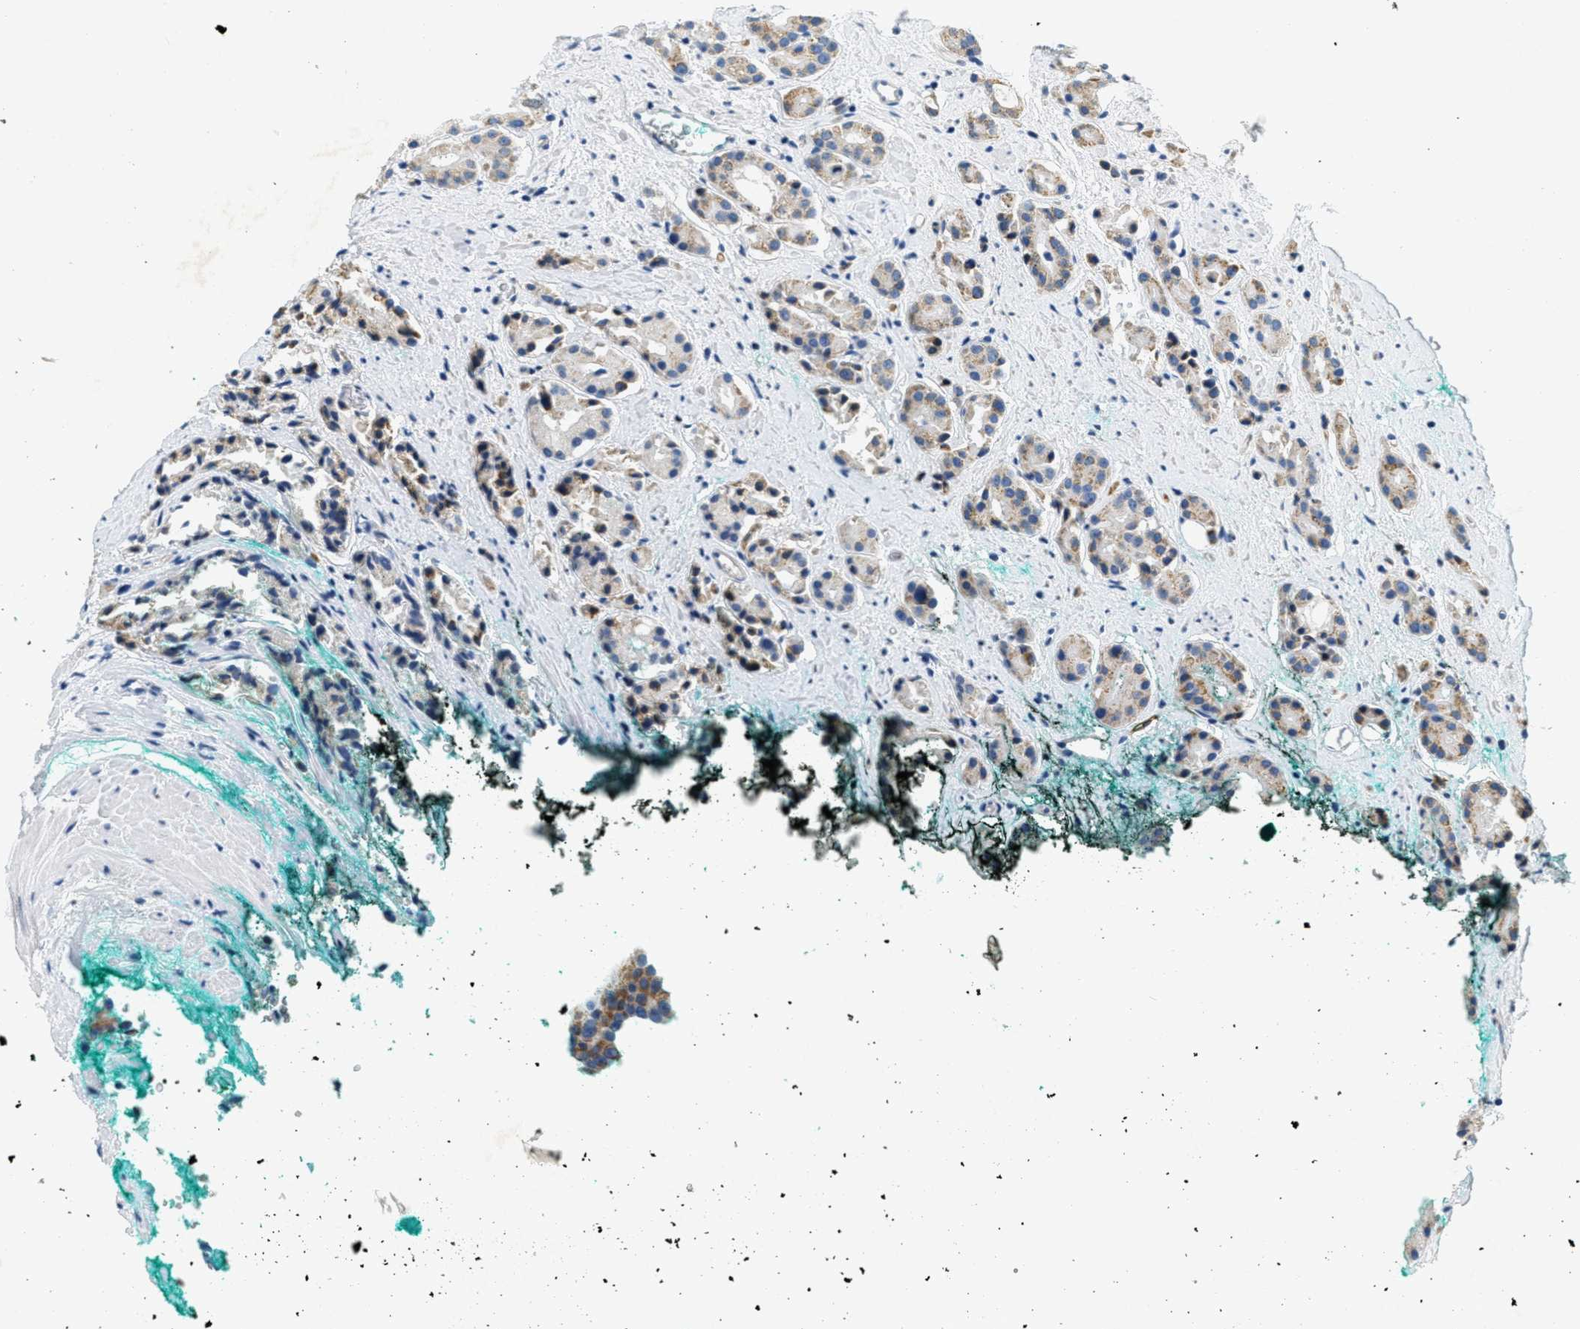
{"staining": {"intensity": "weak", "quantity": "25%-75%", "location": "cytoplasmic/membranous"}, "tissue": "prostate cancer", "cell_type": "Tumor cells", "image_type": "cancer", "snomed": [{"axis": "morphology", "description": "Adenocarcinoma, High grade"}, {"axis": "topography", "description": "Prostate"}], "caption": "Protein staining of prostate cancer tissue displays weak cytoplasmic/membranous positivity in approximately 25%-75% of tumor cells.", "gene": "CA4", "patient": {"sex": "male", "age": 71}}